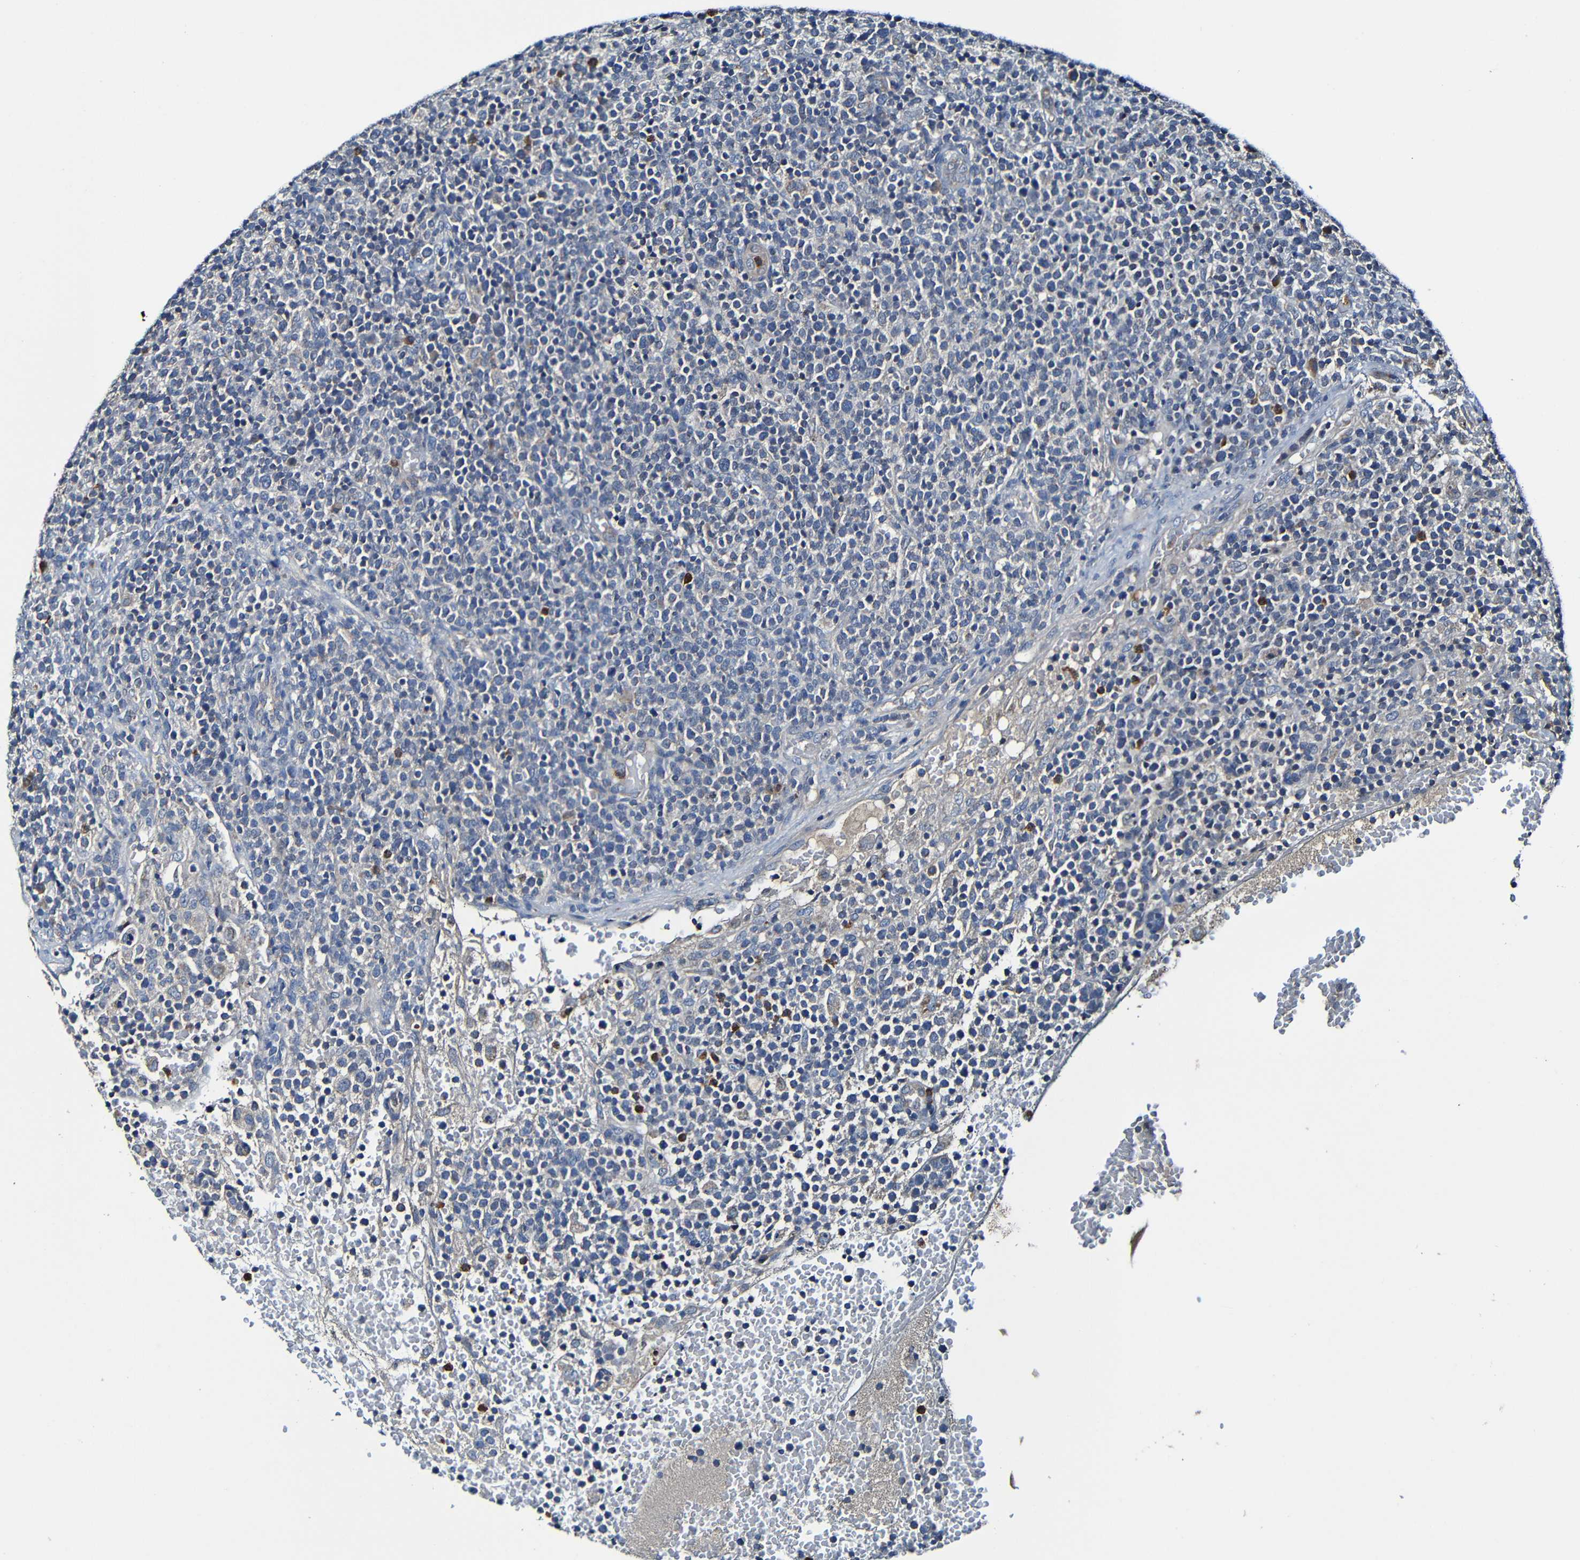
{"staining": {"intensity": "negative", "quantity": "none", "location": "none"}, "tissue": "lymphoma", "cell_type": "Tumor cells", "image_type": "cancer", "snomed": [{"axis": "morphology", "description": "Malignant lymphoma, non-Hodgkin's type, High grade"}, {"axis": "topography", "description": "Lymph node"}], "caption": "Immunohistochemical staining of human lymphoma shows no significant positivity in tumor cells.", "gene": "ADAM15", "patient": {"sex": "male", "age": 61}}